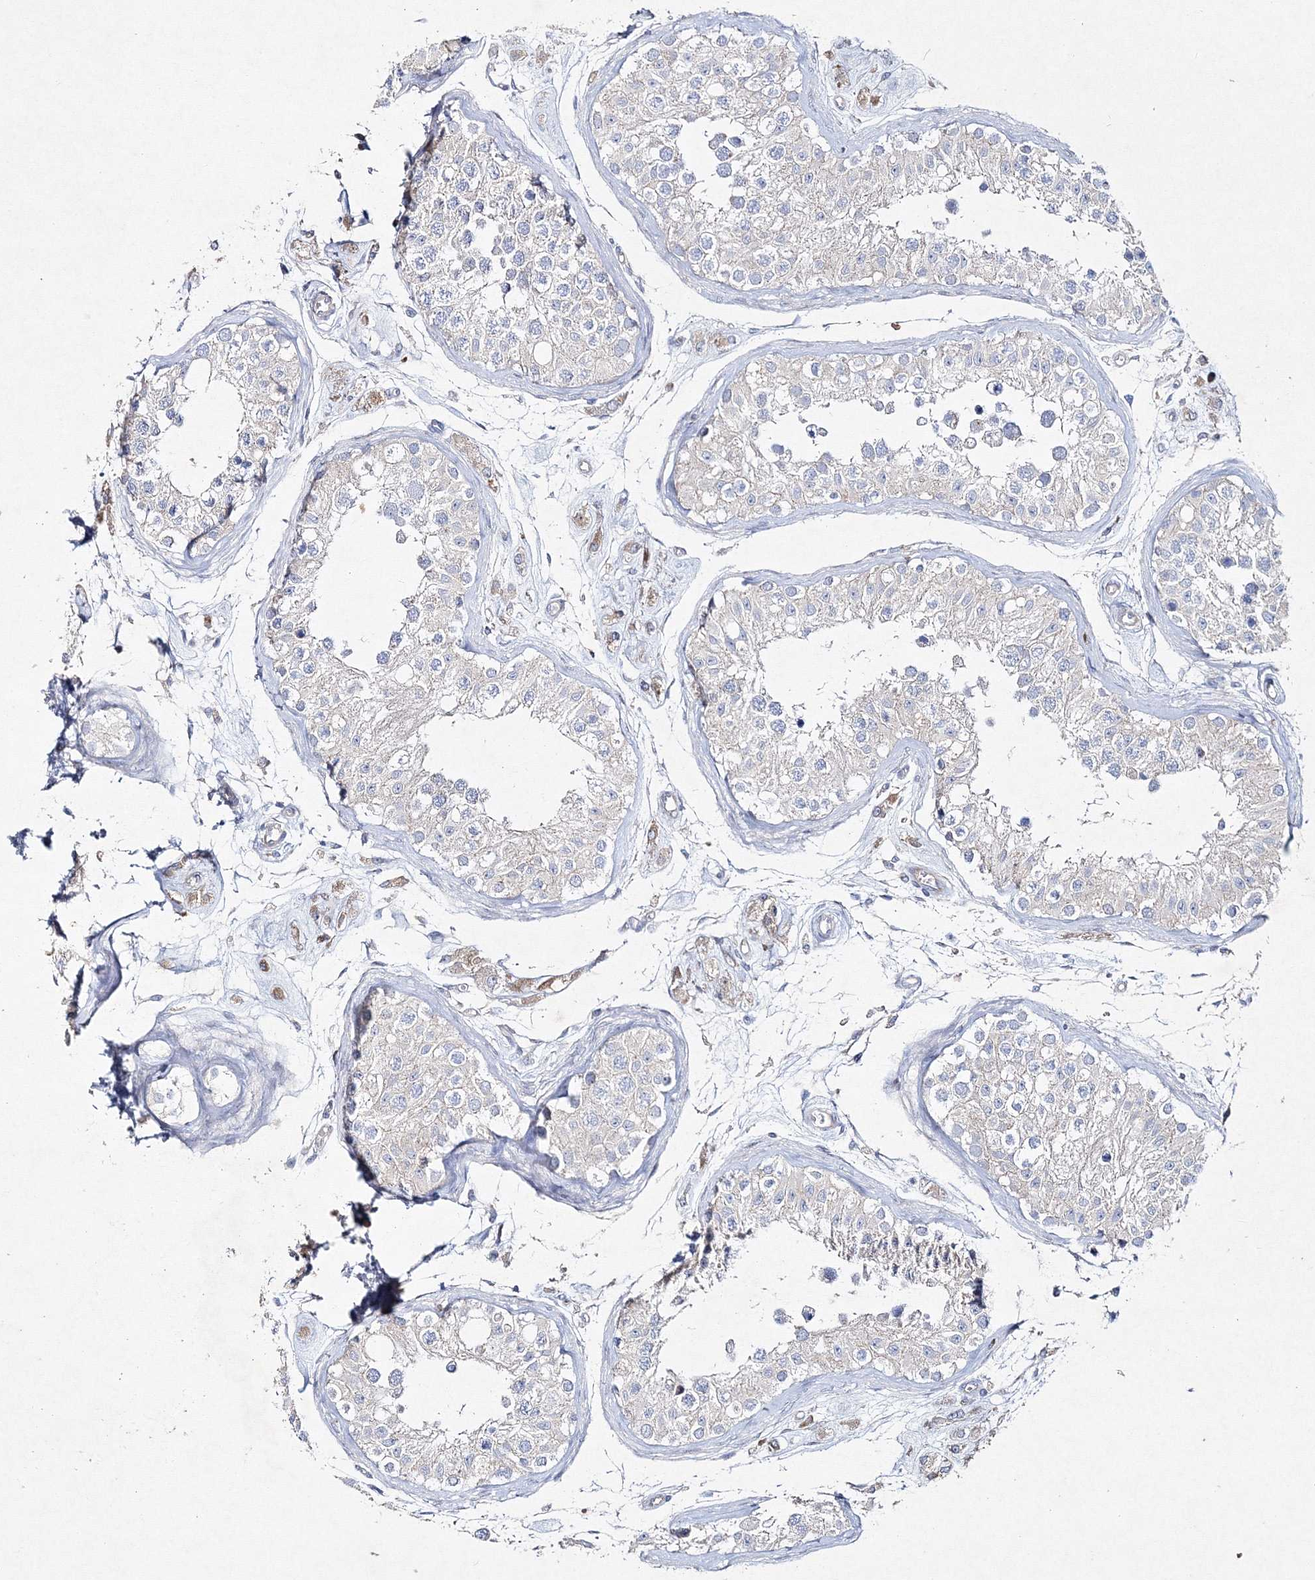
{"staining": {"intensity": "negative", "quantity": "none", "location": "none"}, "tissue": "testis", "cell_type": "Cells in seminiferous ducts", "image_type": "normal", "snomed": [{"axis": "morphology", "description": "Normal tissue, NOS"}, {"axis": "morphology", "description": "Adenocarcinoma, metastatic, NOS"}, {"axis": "topography", "description": "Testis"}], "caption": "Immunohistochemistry (IHC) histopathology image of benign testis: testis stained with DAB displays no significant protein expression in cells in seminiferous ducts.", "gene": "NAA40", "patient": {"sex": "male", "age": 26}}